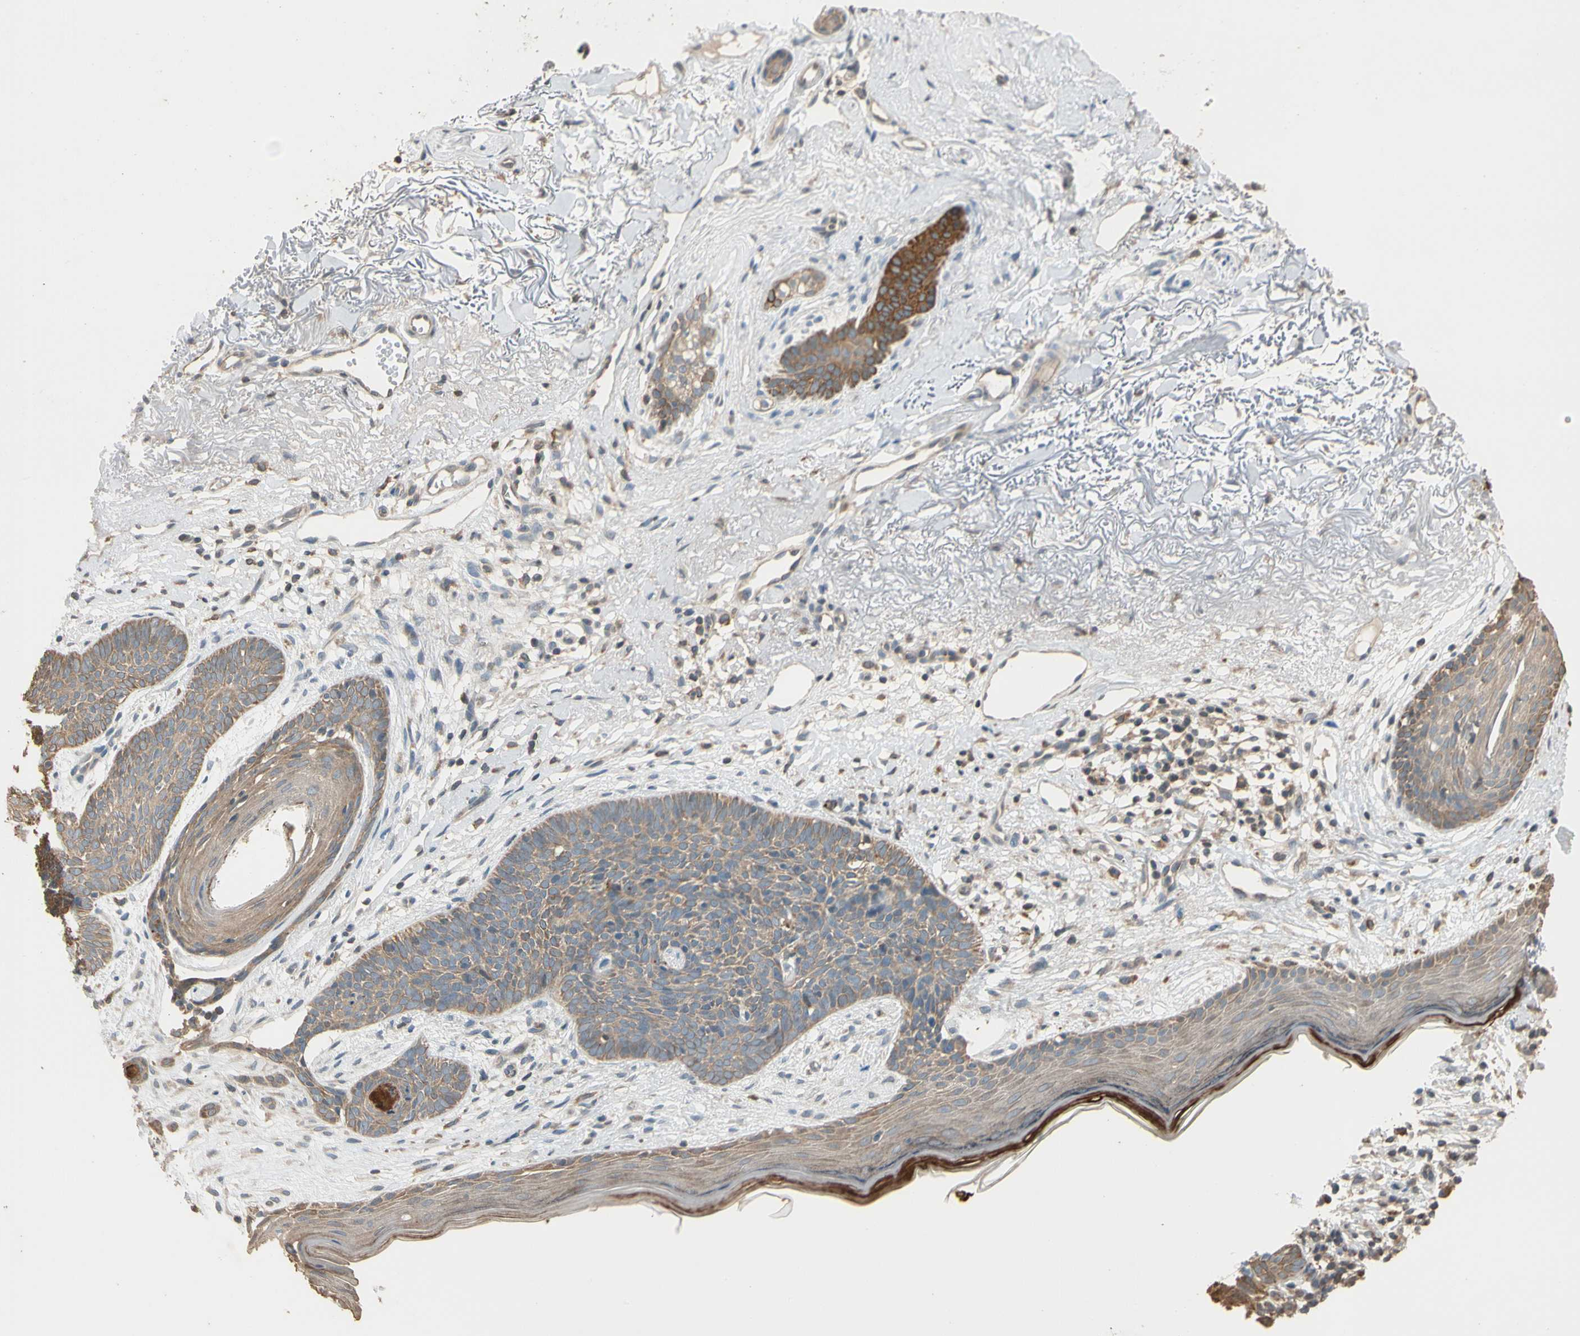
{"staining": {"intensity": "moderate", "quantity": ">75%", "location": "cytoplasmic/membranous"}, "tissue": "skin cancer", "cell_type": "Tumor cells", "image_type": "cancer", "snomed": [{"axis": "morphology", "description": "Normal tissue, NOS"}, {"axis": "morphology", "description": "Basal cell carcinoma"}, {"axis": "topography", "description": "Skin"}], "caption": "Protein positivity by immunohistochemistry shows moderate cytoplasmic/membranous positivity in about >75% of tumor cells in skin cancer.", "gene": "MAP3K7", "patient": {"sex": "female", "age": 70}}